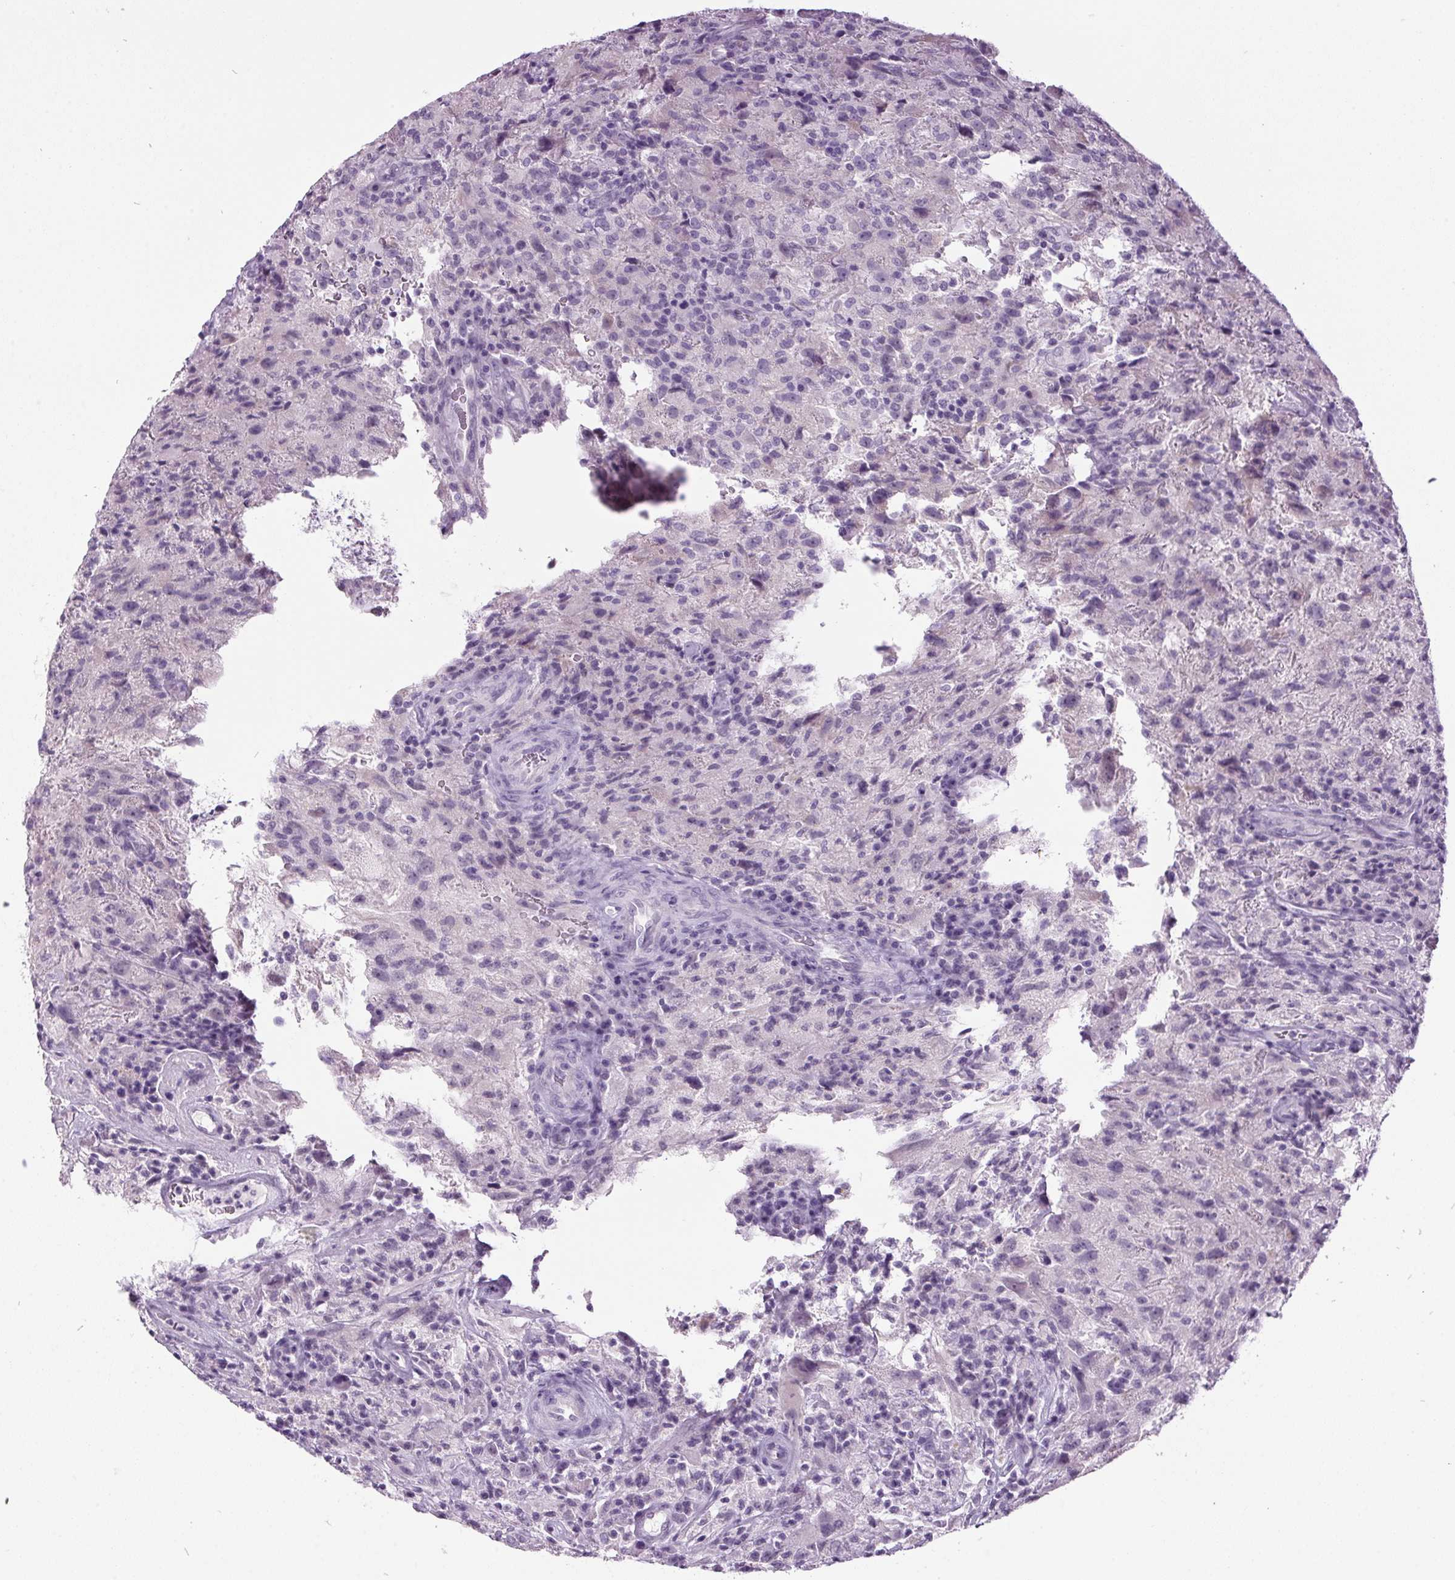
{"staining": {"intensity": "negative", "quantity": "none", "location": "none"}, "tissue": "glioma", "cell_type": "Tumor cells", "image_type": "cancer", "snomed": [{"axis": "morphology", "description": "Glioma, malignant, High grade"}, {"axis": "topography", "description": "Brain"}], "caption": "DAB immunohistochemical staining of malignant high-grade glioma reveals no significant positivity in tumor cells.", "gene": "ODAD2", "patient": {"sex": "male", "age": 68}}